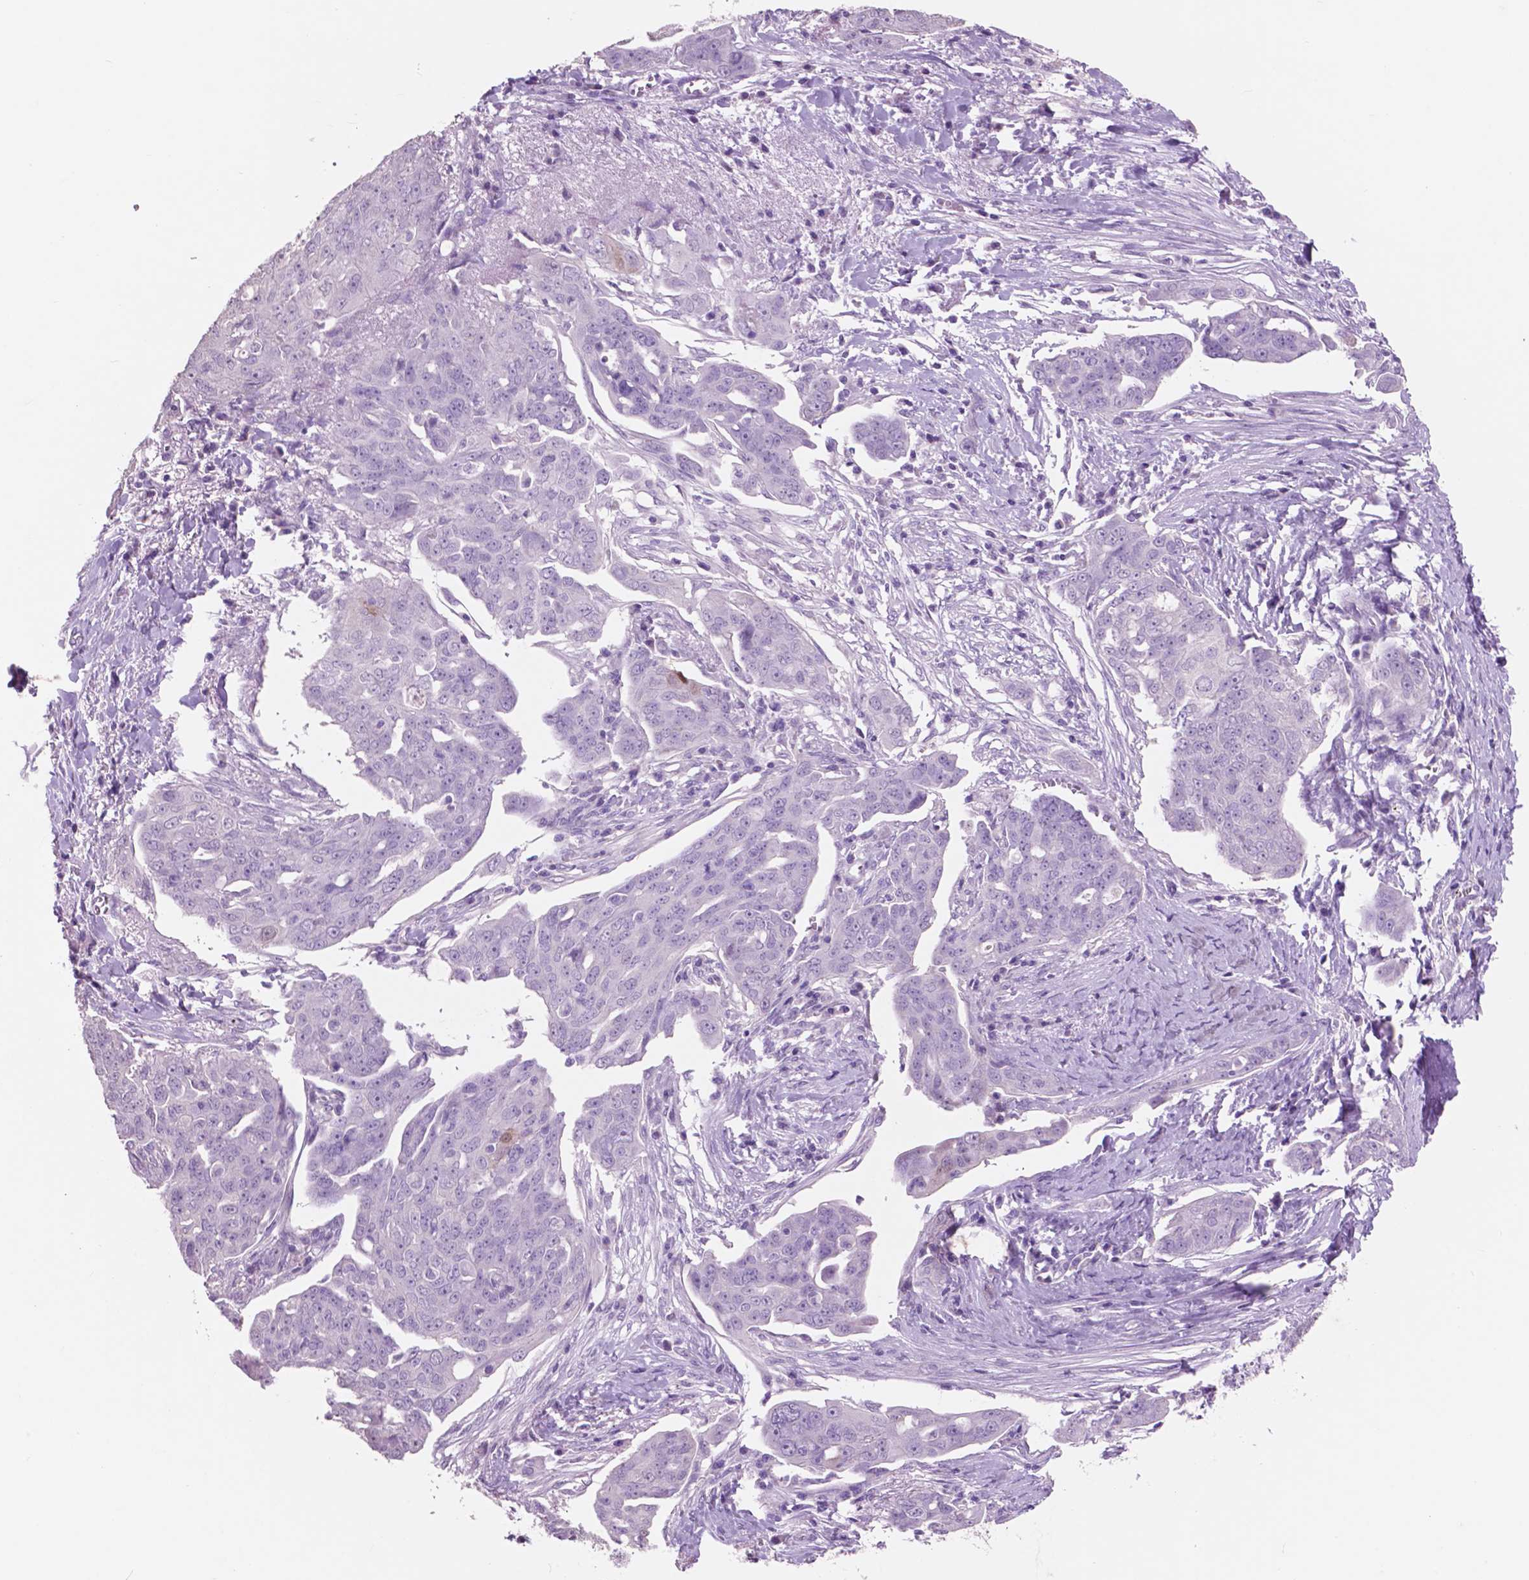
{"staining": {"intensity": "negative", "quantity": "none", "location": "none"}, "tissue": "ovarian cancer", "cell_type": "Tumor cells", "image_type": "cancer", "snomed": [{"axis": "morphology", "description": "Carcinoma, endometroid"}, {"axis": "topography", "description": "Ovary"}], "caption": "A micrograph of human ovarian cancer is negative for staining in tumor cells. Brightfield microscopy of IHC stained with DAB (brown) and hematoxylin (blue), captured at high magnification.", "gene": "IDO1", "patient": {"sex": "female", "age": 70}}